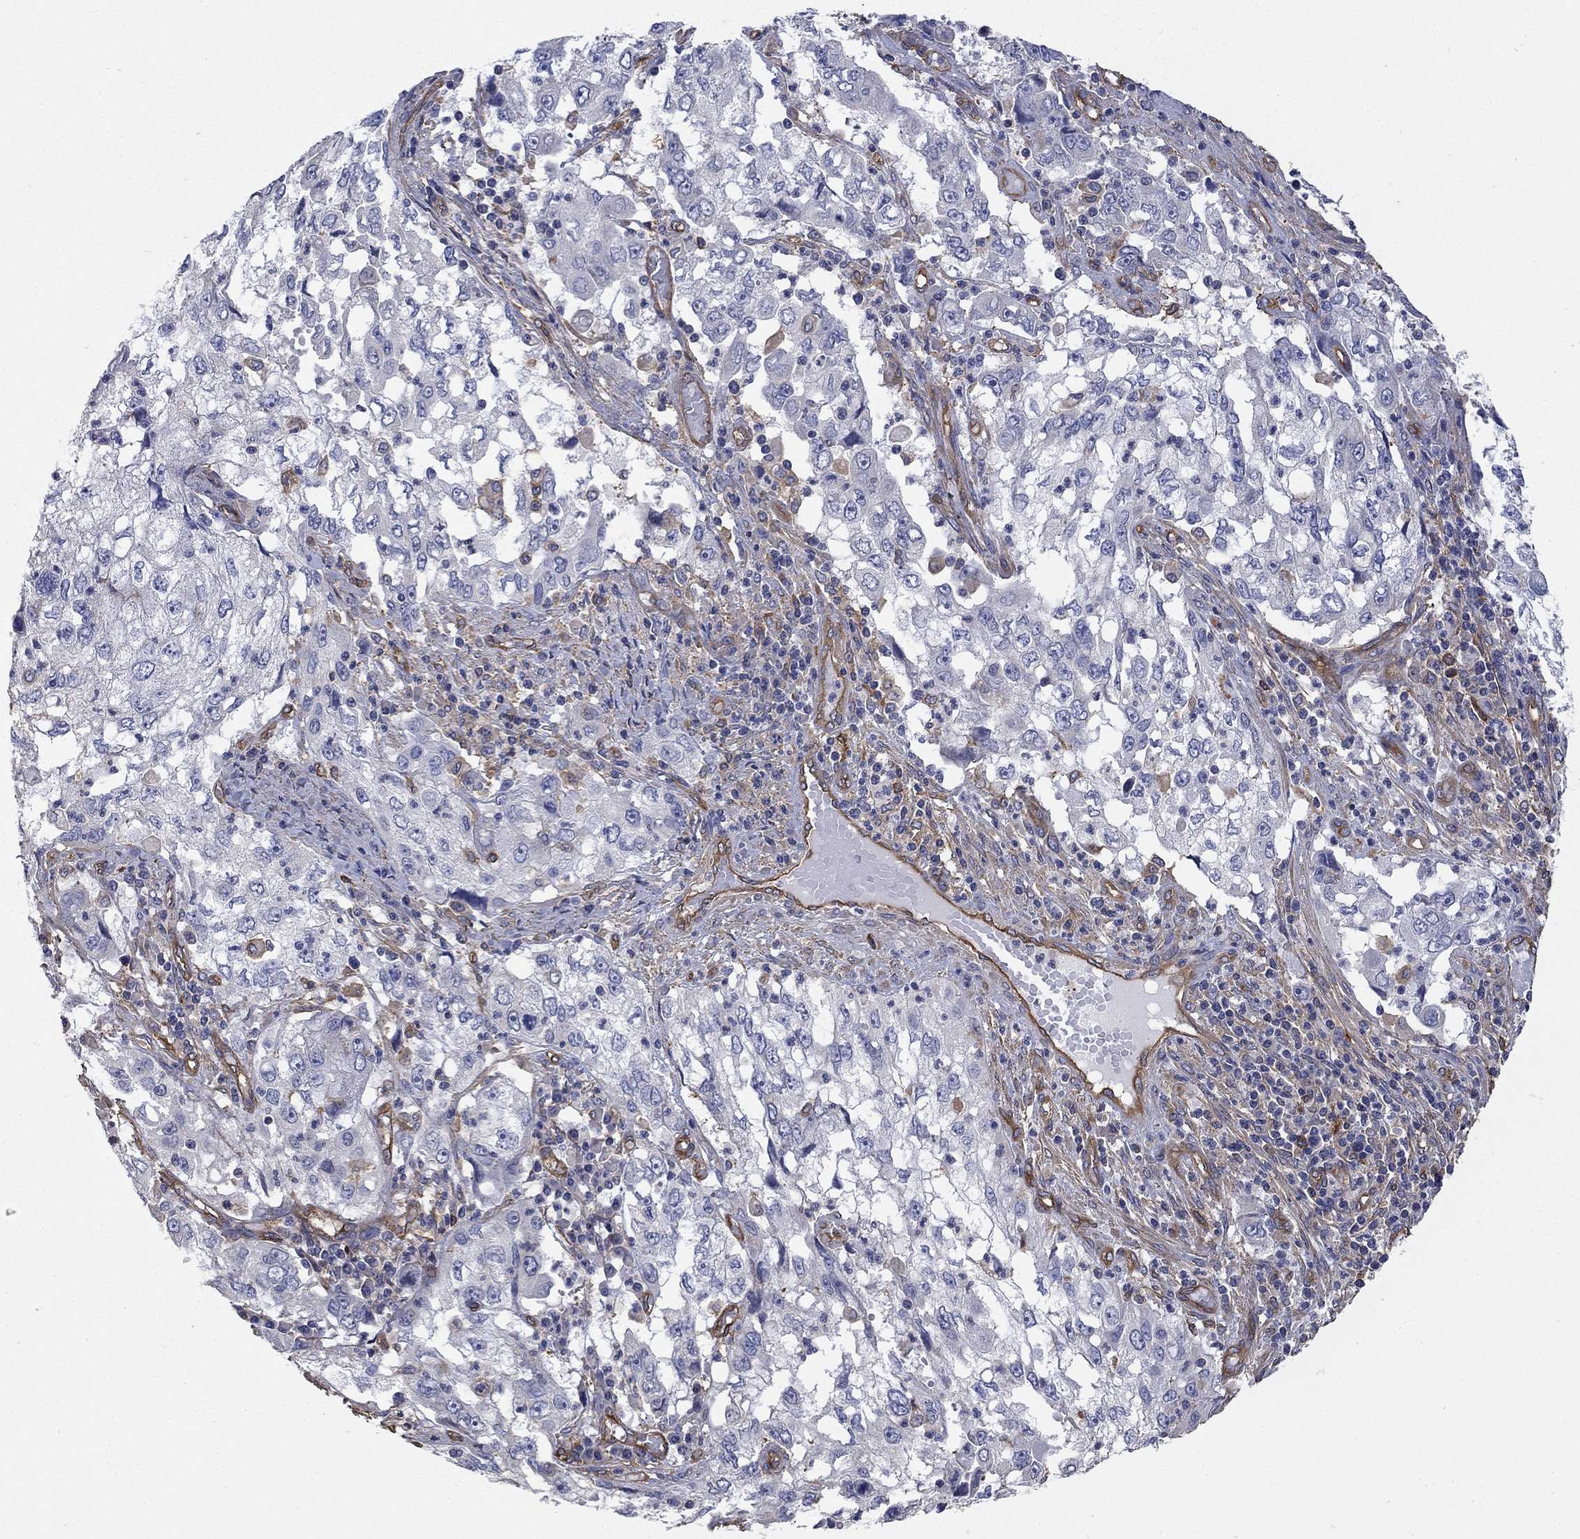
{"staining": {"intensity": "negative", "quantity": "none", "location": "none"}, "tissue": "cervical cancer", "cell_type": "Tumor cells", "image_type": "cancer", "snomed": [{"axis": "morphology", "description": "Squamous cell carcinoma, NOS"}, {"axis": "topography", "description": "Cervix"}], "caption": "The IHC histopathology image has no significant positivity in tumor cells of cervical cancer tissue.", "gene": "DPYSL2", "patient": {"sex": "female", "age": 36}}